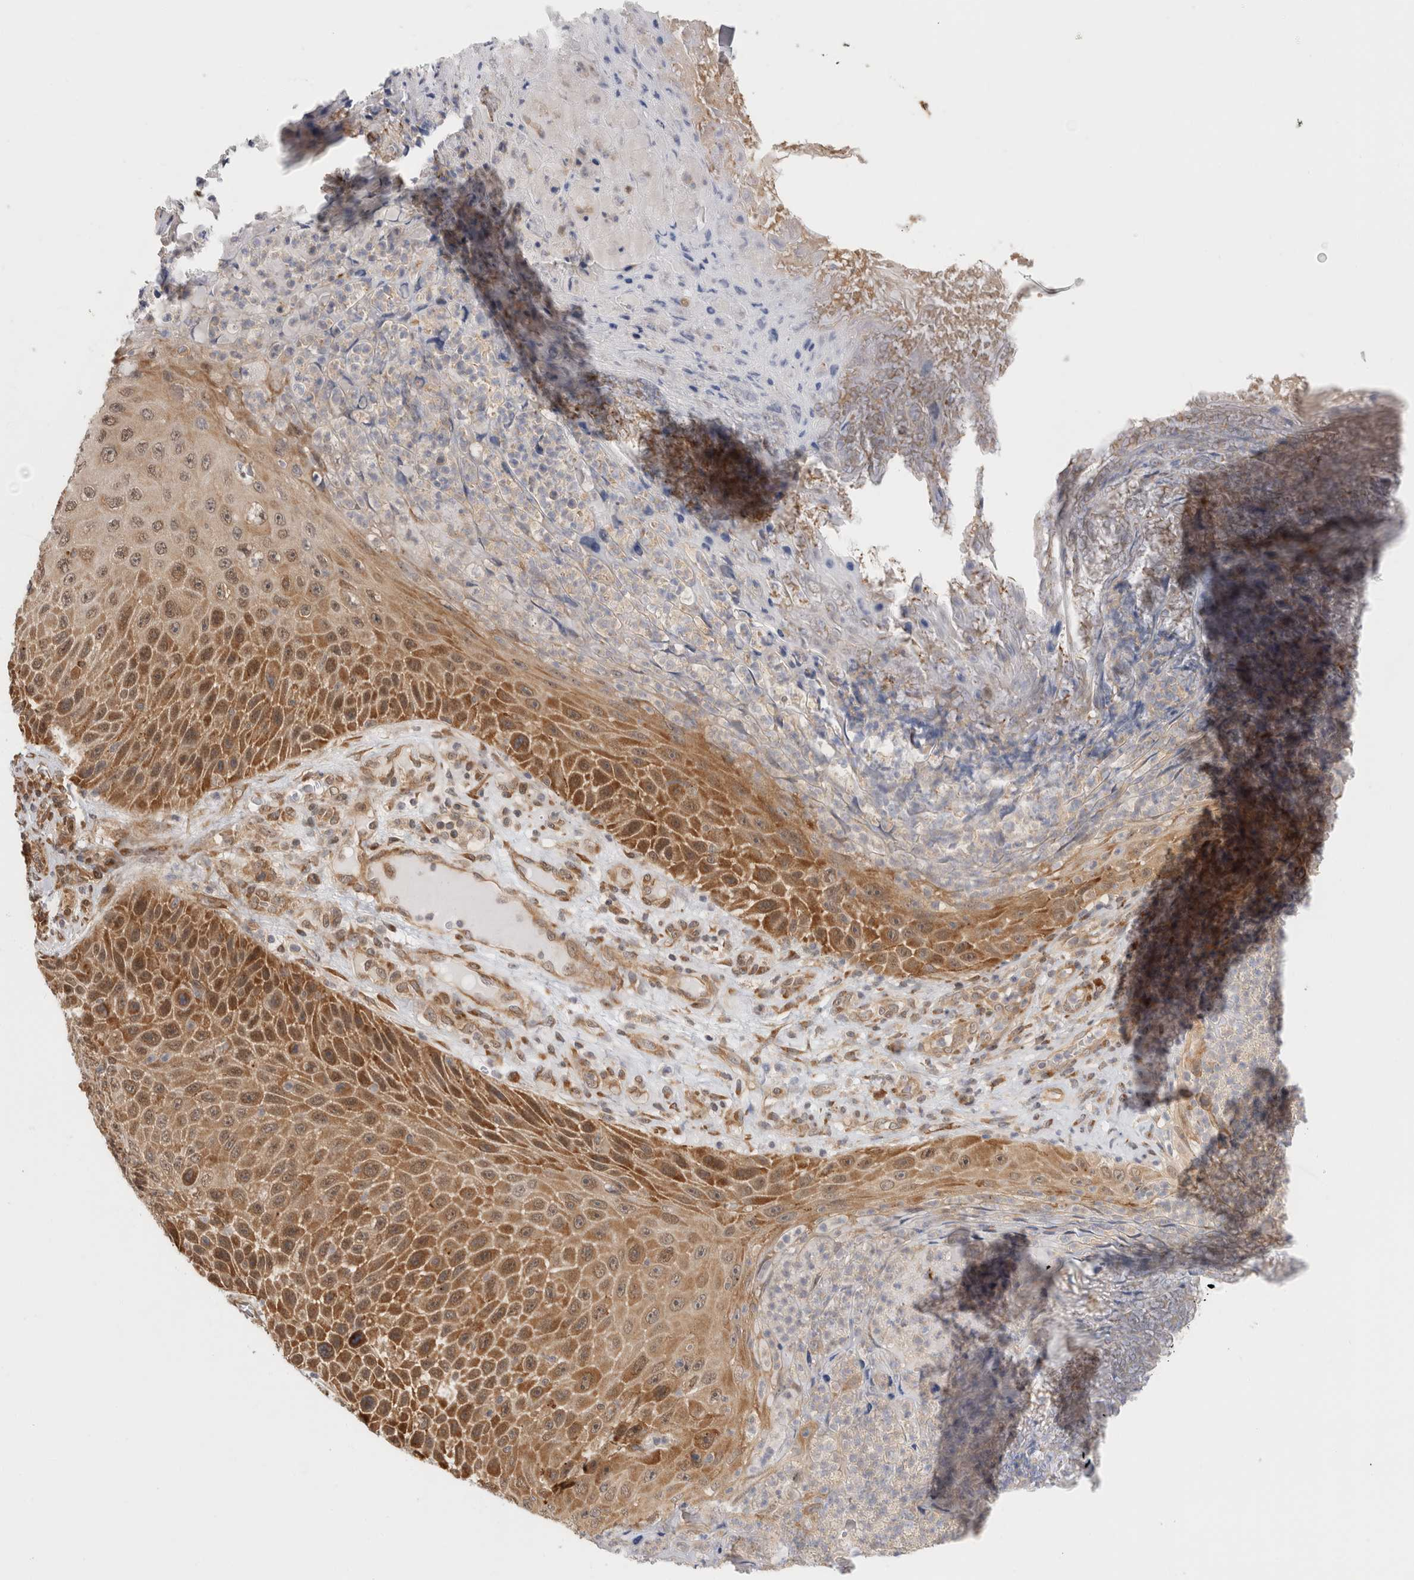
{"staining": {"intensity": "moderate", "quantity": "25%-75%", "location": "cytoplasmic/membranous"}, "tissue": "skin cancer", "cell_type": "Tumor cells", "image_type": "cancer", "snomed": [{"axis": "morphology", "description": "Squamous cell carcinoma, NOS"}, {"axis": "topography", "description": "Skin"}], "caption": "Human squamous cell carcinoma (skin) stained with a brown dye displays moderate cytoplasmic/membranous positive positivity in approximately 25%-75% of tumor cells.", "gene": "ACTL9", "patient": {"sex": "female", "age": 88}}